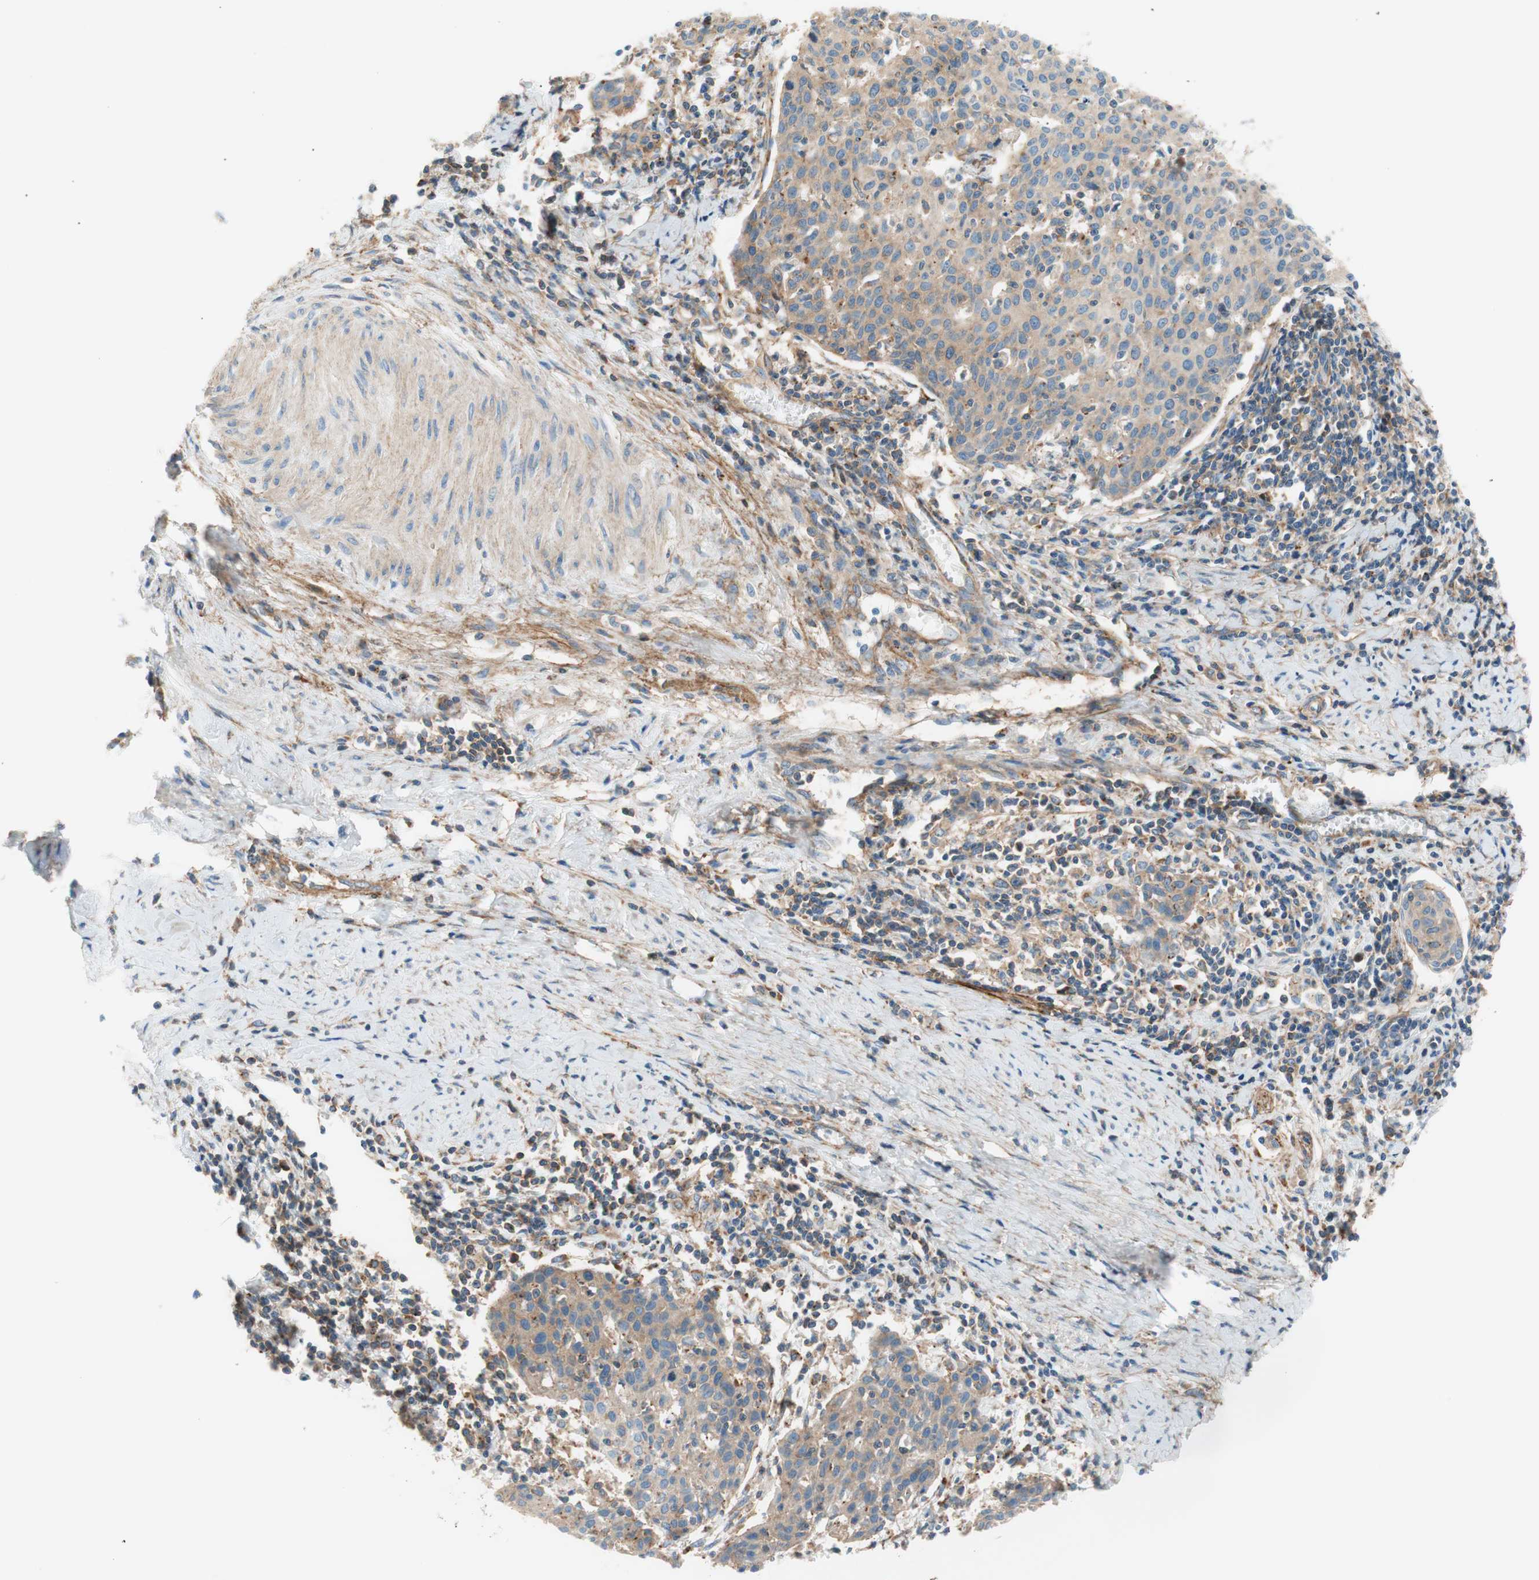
{"staining": {"intensity": "moderate", "quantity": ">75%", "location": "cytoplasmic/membranous"}, "tissue": "cervical cancer", "cell_type": "Tumor cells", "image_type": "cancer", "snomed": [{"axis": "morphology", "description": "Squamous cell carcinoma, NOS"}, {"axis": "topography", "description": "Cervix"}], "caption": "DAB immunohistochemical staining of squamous cell carcinoma (cervical) demonstrates moderate cytoplasmic/membranous protein staining in about >75% of tumor cells.", "gene": "VPS26A", "patient": {"sex": "female", "age": 38}}